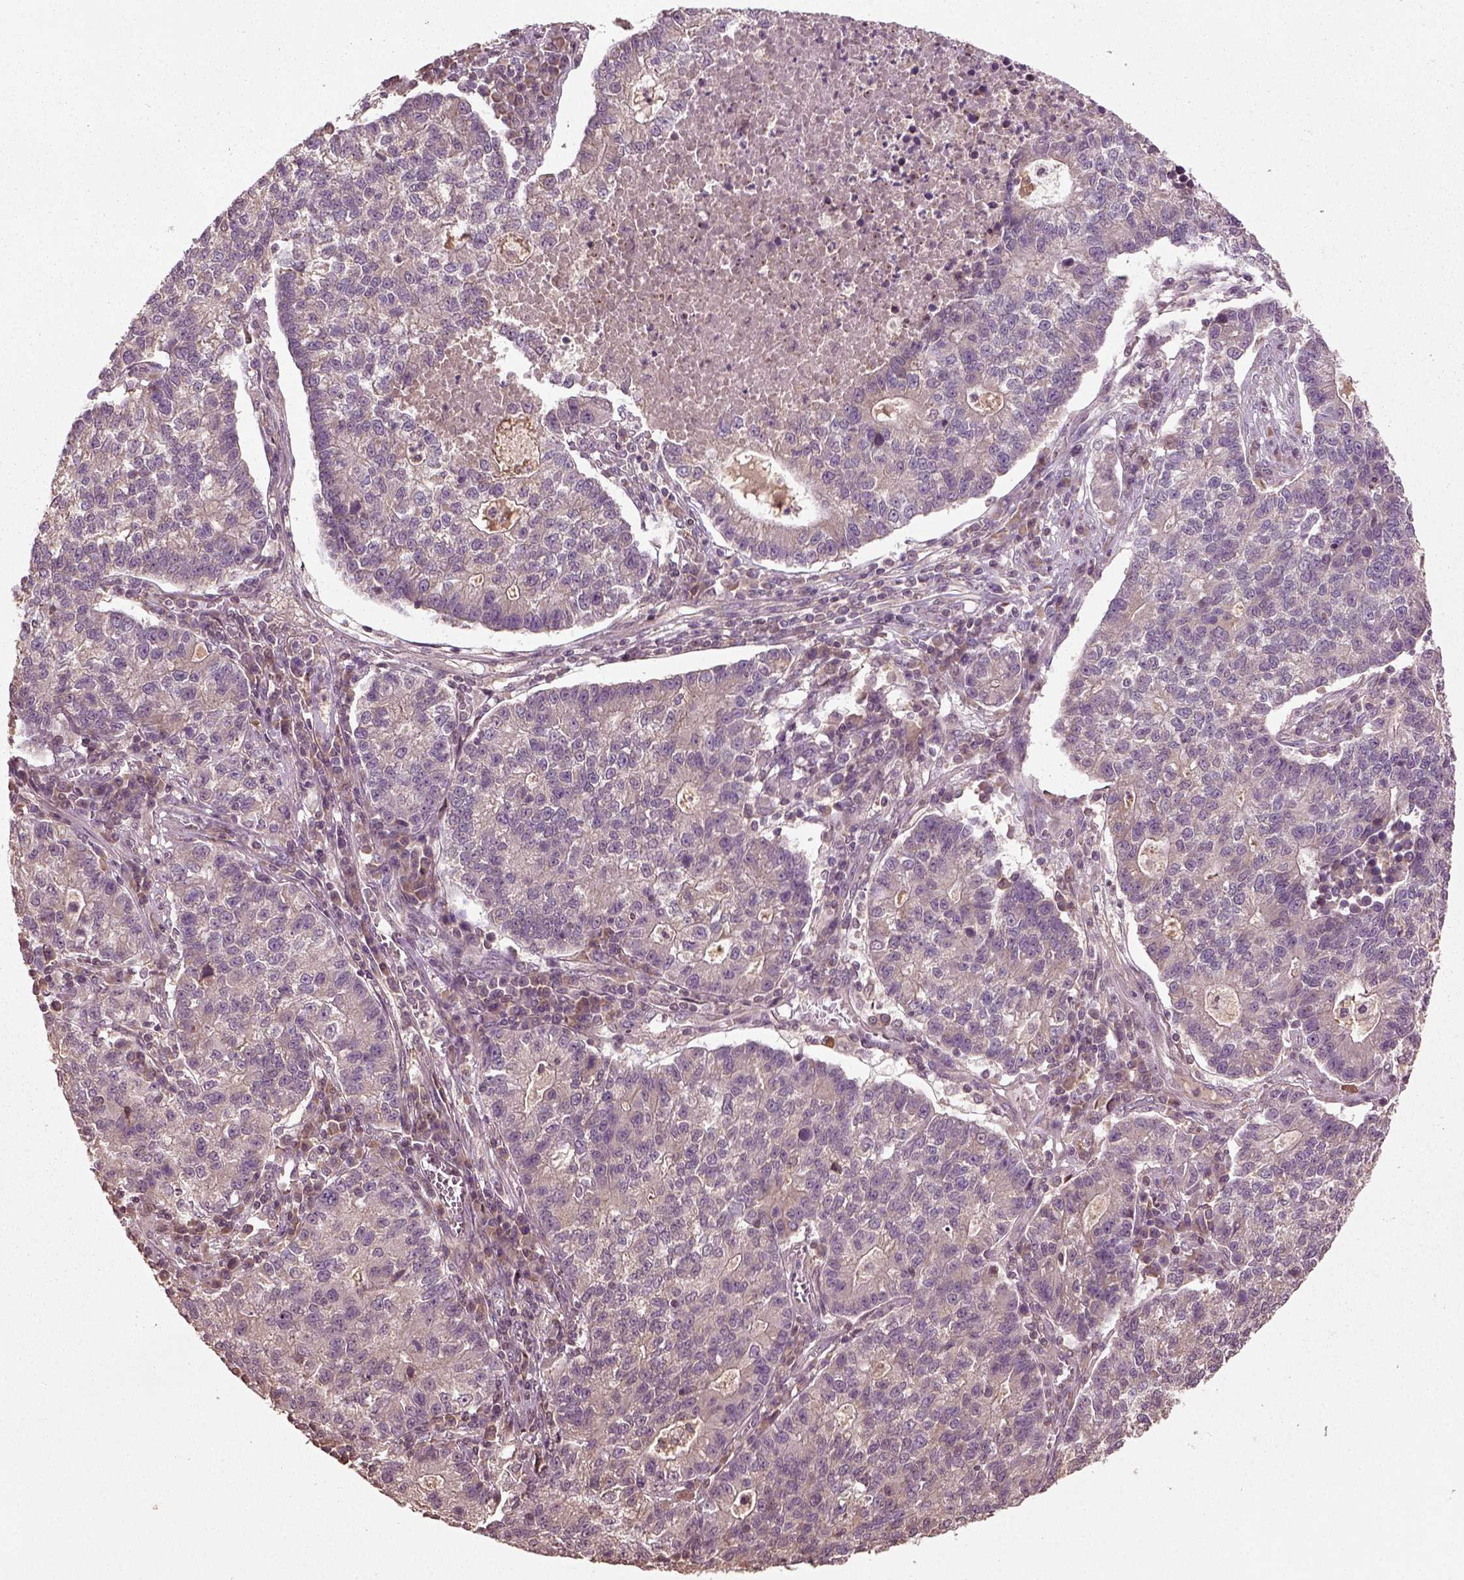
{"staining": {"intensity": "negative", "quantity": "none", "location": "none"}, "tissue": "lung cancer", "cell_type": "Tumor cells", "image_type": "cancer", "snomed": [{"axis": "morphology", "description": "Adenocarcinoma, NOS"}, {"axis": "topography", "description": "Lung"}], "caption": "Adenocarcinoma (lung) stained for a protein using immunohistochemistry (IHC) displays no staining tumor cells.", "gene": "ERV3-1", "patient": {"sex": "male", "age": 57}}